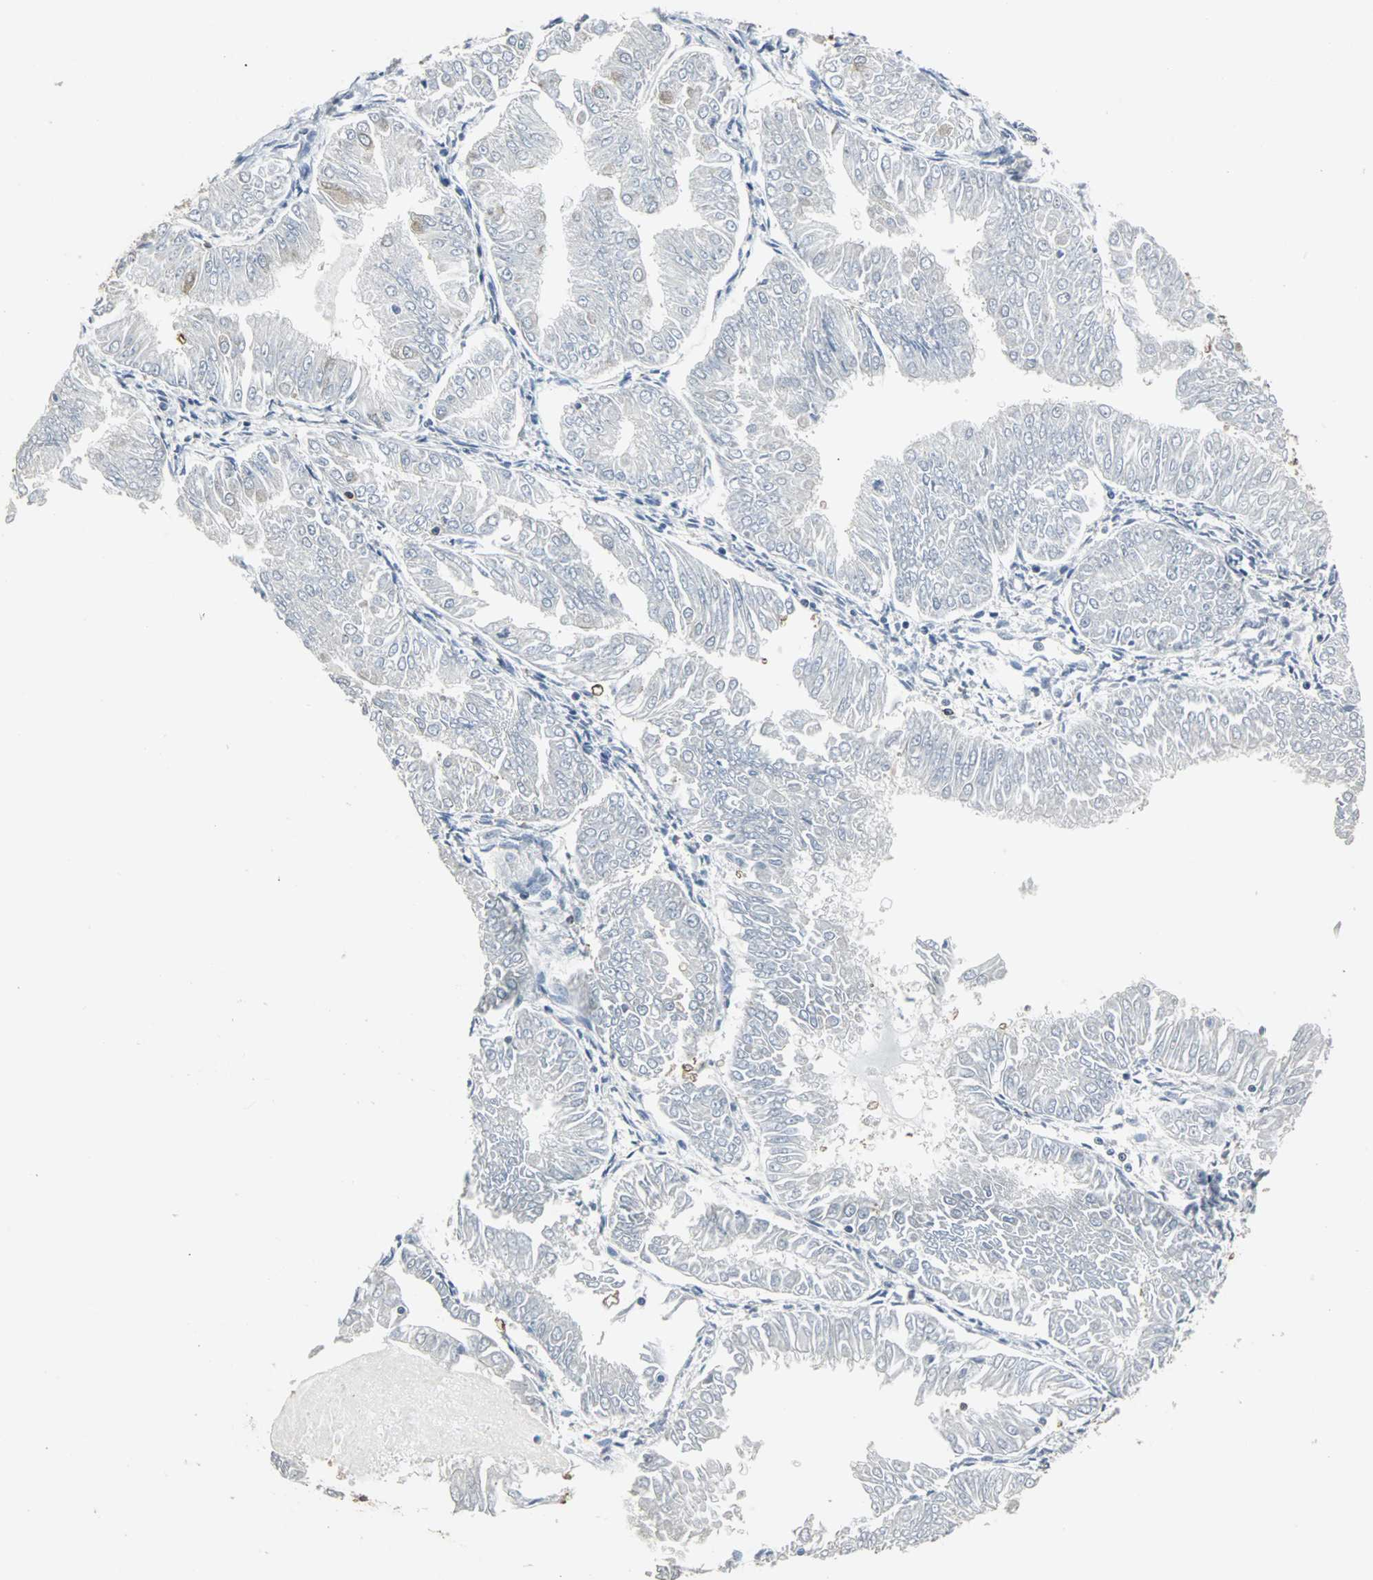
{"staining": {"intensity": "negative", "quantity": "none", "location": "none"}, "tissue": "endometrial cancer", "cell_type": "Tumor cells", "image_type": "cancer", "snomed": [{"axis": "morphology", "description": "Adenocarcinoma, NOS"}, {"axis": "topography", "description": "Endometrium"}], "caption": "The image shows no significant staining in tumor cells of endometrial cancer. (DAB (3,3'-diaminobenzidine) immunohistochemistry, high magnification).", "gene": "LRRFIP1", "patient": {"sex": "female", "age": 53}}